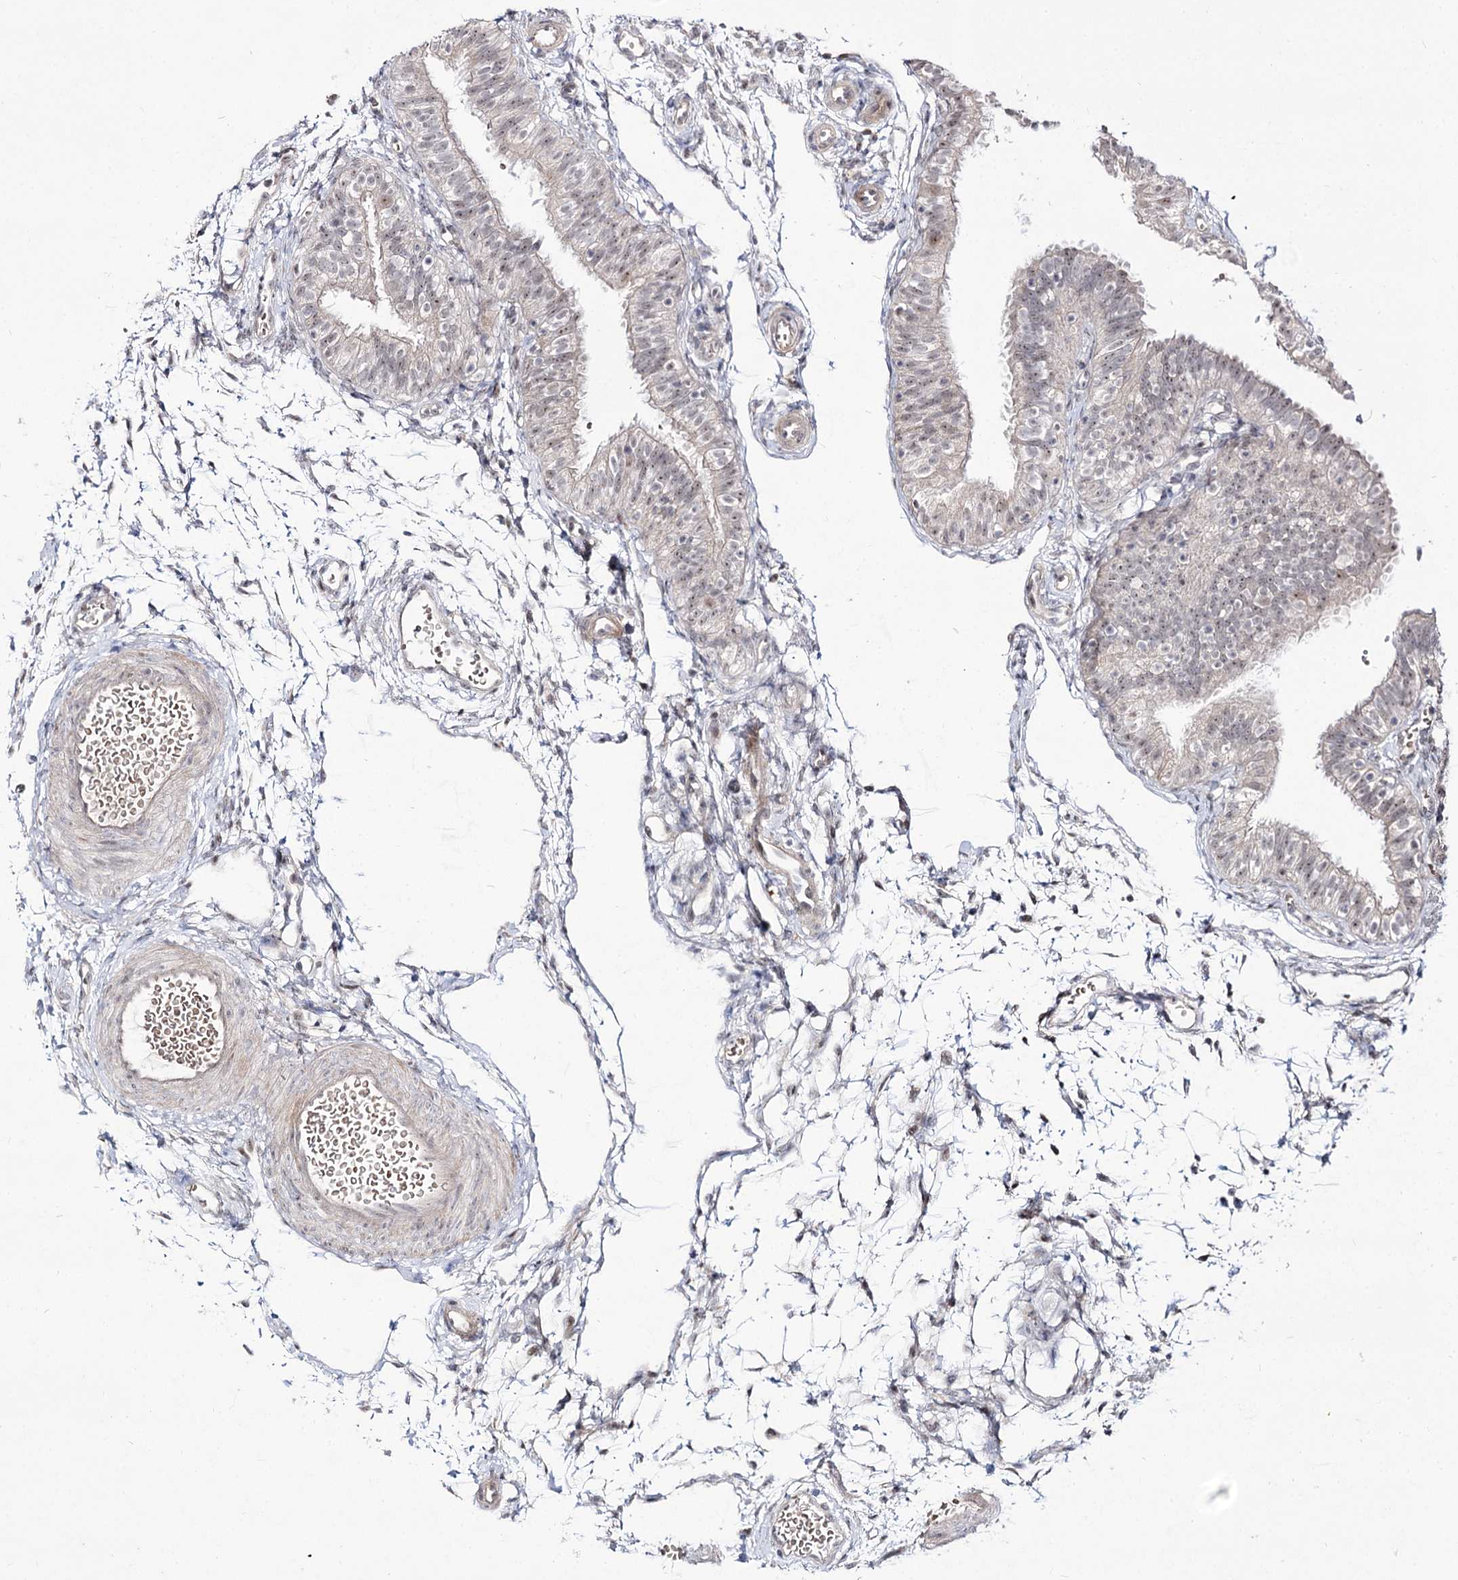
{"staining": {"intensity": "weak", "quantity": "<25%", "location": "nuclear"}, "tissue": "fallopian tube", "cell_type": "Glandular cells", "image_type": "normal", "snomed": [{"axis": "morphology", "description": "Normal tissue, NOS"}, {"axis": "topography", "description": "Fallopian tube"}], "caption": "Immunohistochemistry (IHC) micrograph of benign fallopian tube stained for a protein (brown), which displays no expression in glandular cells. The staining was performed using DAB (3,3'-diaminobenzidine) to visualize the protein expression in brown, while the nuclei were stained in blue with hematoxylin (Magnification: 20x).", "gene": "RRP9", "patient": {"sex": "female", "age": 35}}